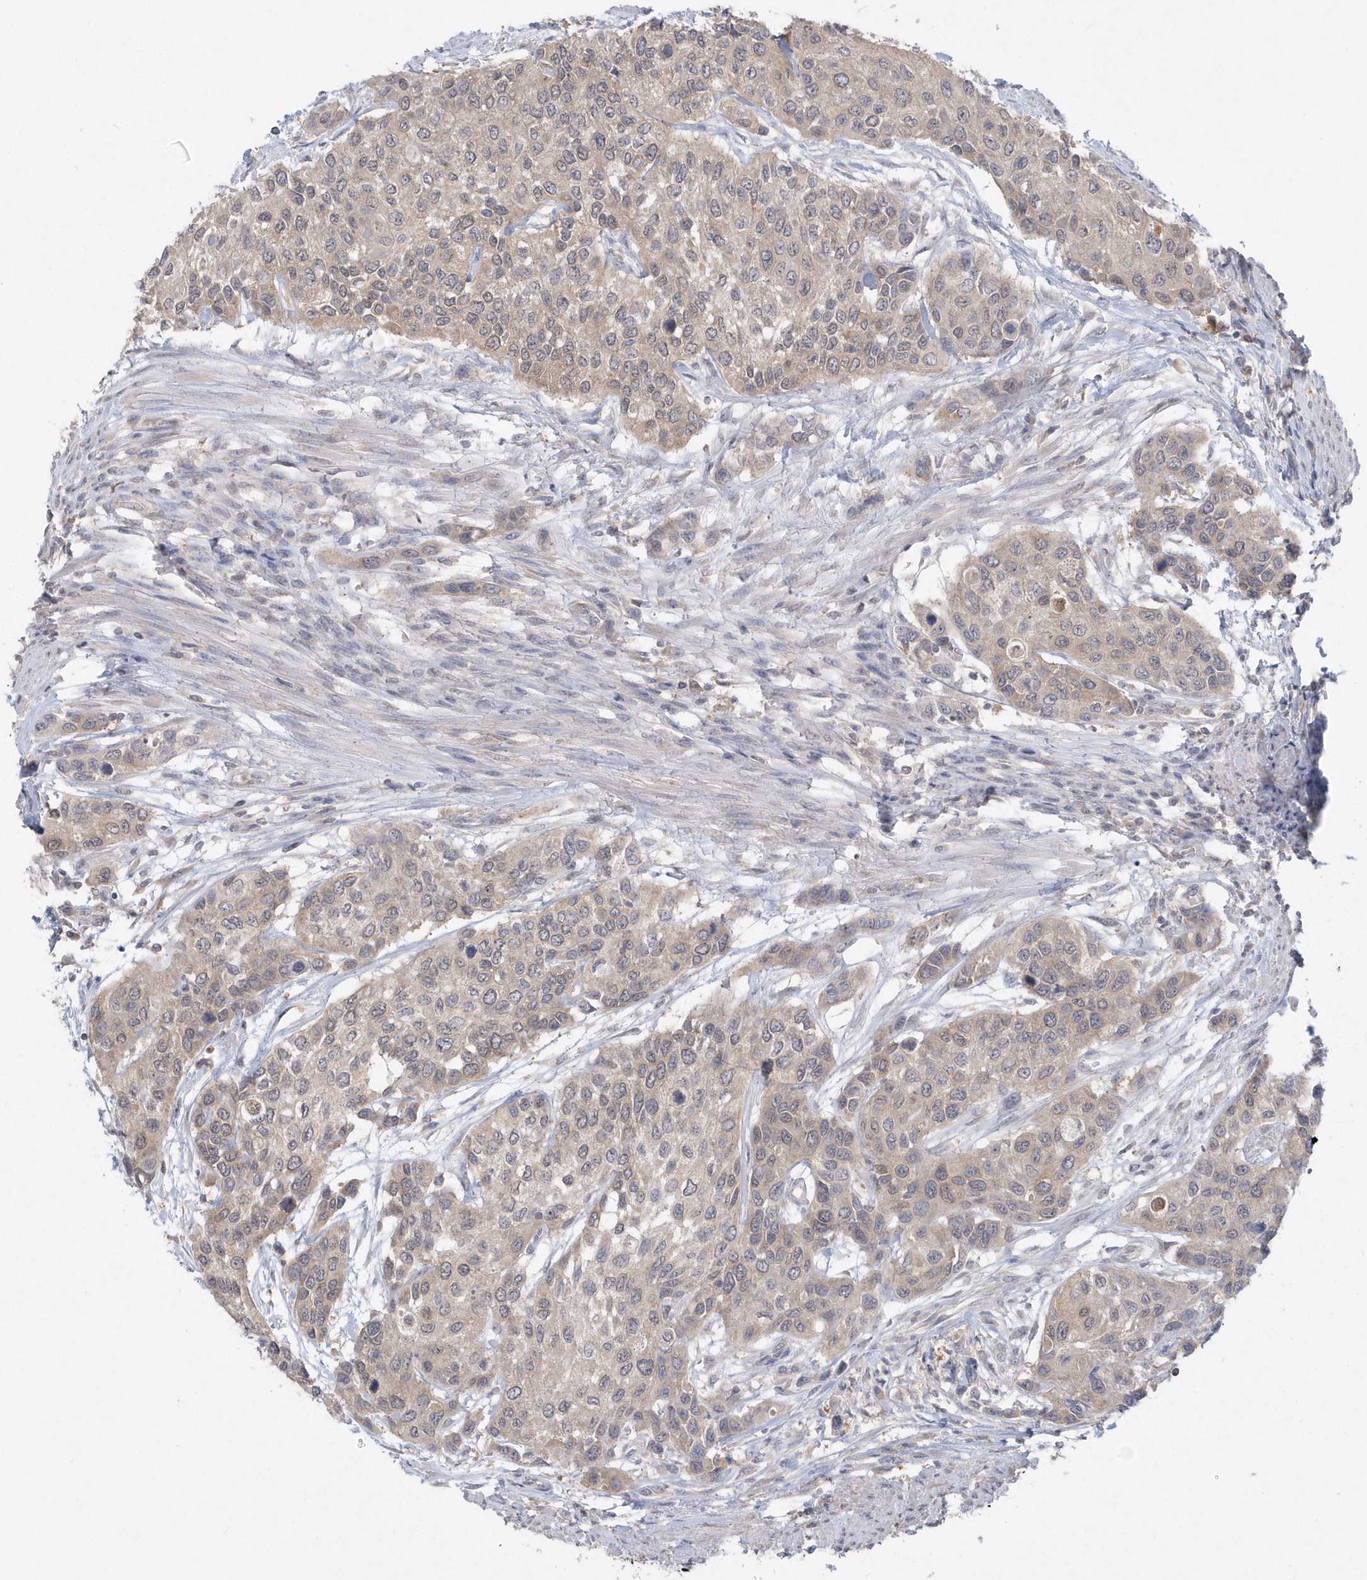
{"staining": {"intensity": "weak", "quantity": ">75%", "location": "cytoplasmic/membranous,nuclear"}, "tissue": "urothelial cancer", "cell_type": "Tumor cells", "image_type": "cancer", "snomed": [{"axis": "morphology", "description": "Normal tissue, NOS"}, {"axis": "morphology", "description": "Urothelial carcinoma, High grade"}, {"axis": "topography", "description": "Vascular tissue"}, {"axis": "topography", "description": "Urinary bladder"}], "caption": "Approximately >75% of tumor cells in human urothelial carcinoma (high-grade) show weak cytoplasmic/membranous and nuclear protein staining as visualized by brown immunohistochemical staining.", "gene": "AKR7A2", "patient": {"sex": "female", "age": 56}}